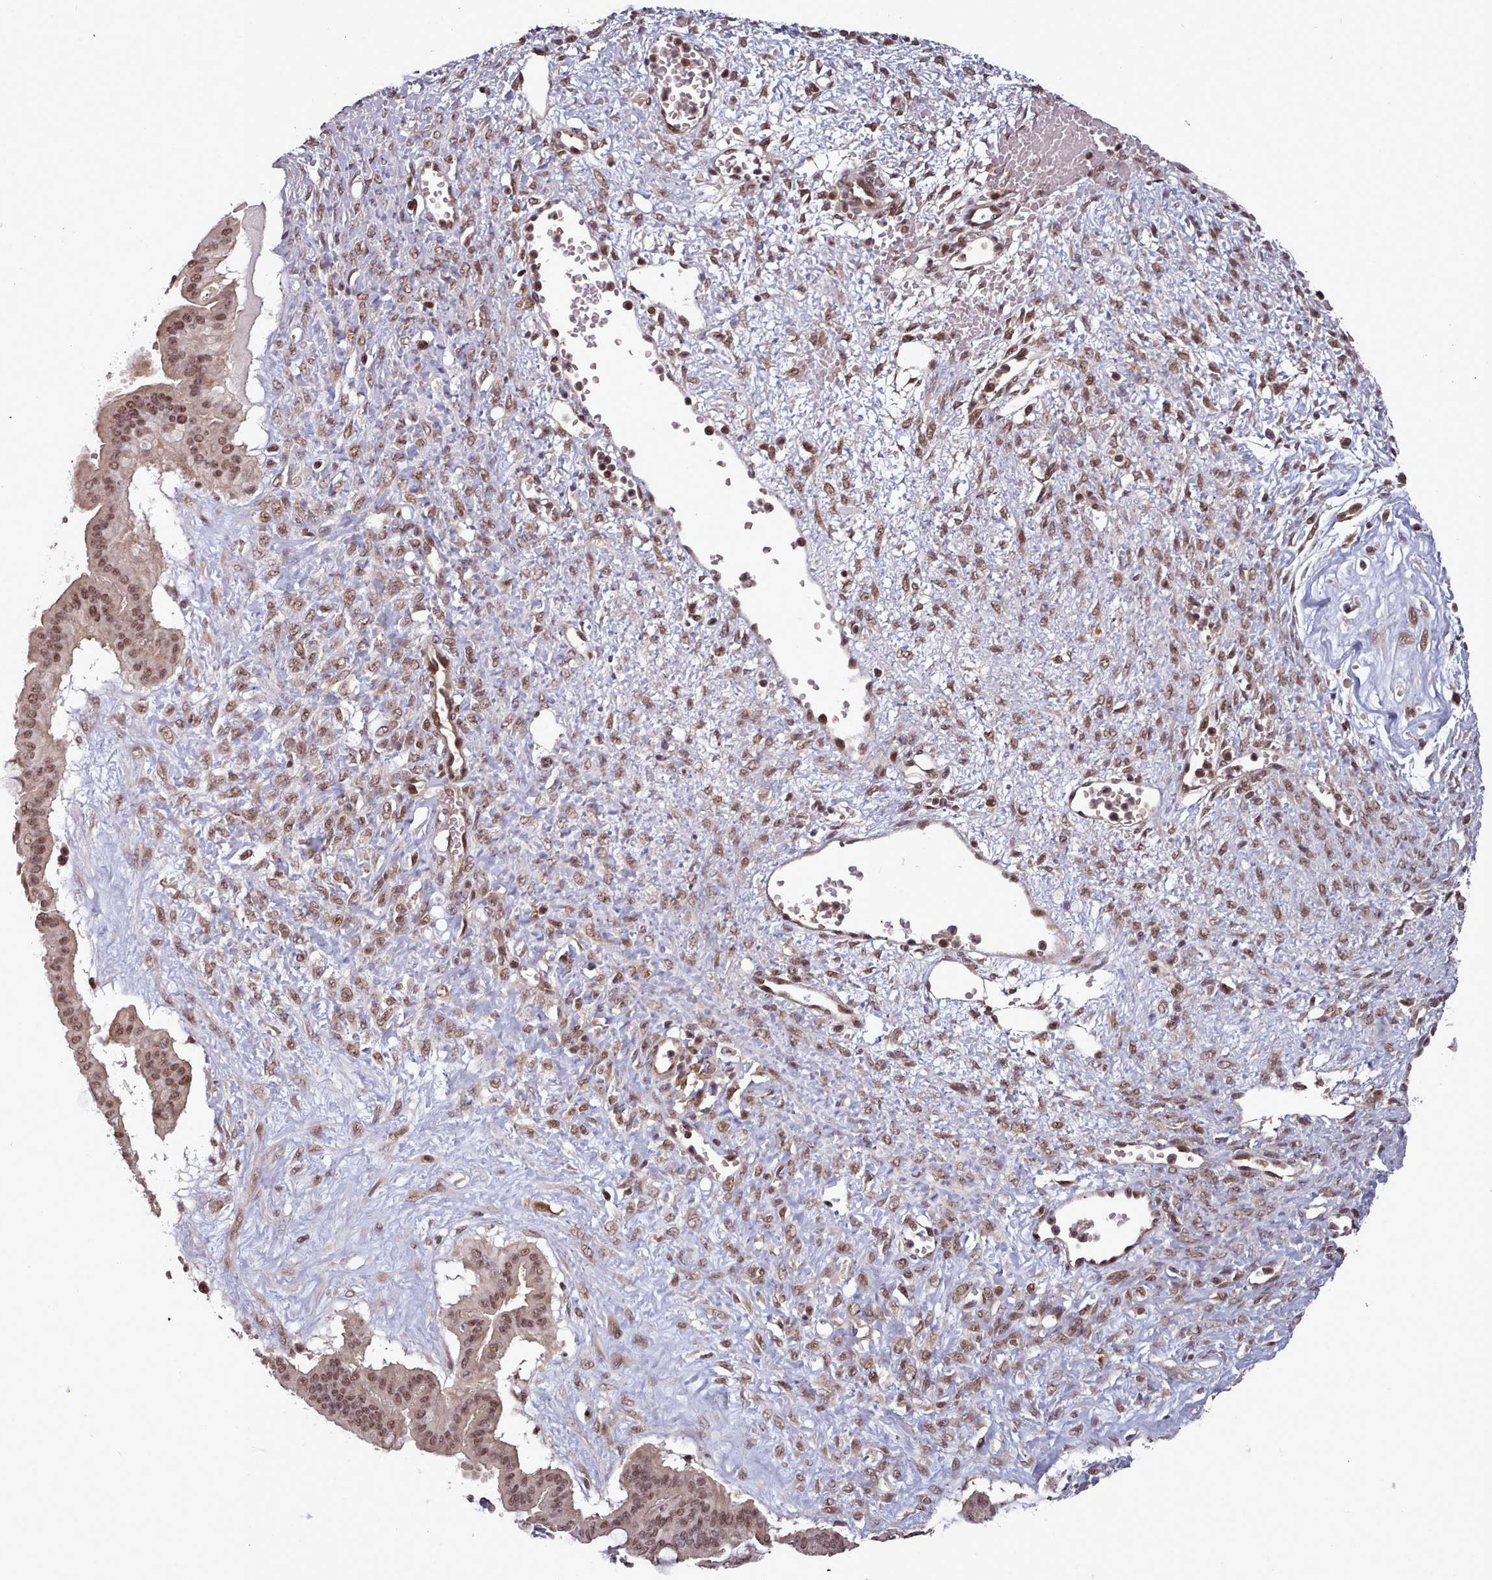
{"staining": {"intensity": "moderate", "quantity": ">75%", "location": "nuclear"}, "tissue": "ovarian cancer", "cell_type": "Tumor cells", "image_type": "cancer", "snomed": [{"axis": "morphology", "description": "Cystadenocarcinoma, mucinous, NOS"}, {"axis": "topography", "description": "Ovary"}], "caption": "This histopathology image exhibits ovarian cancer (mucinous cystadenocarcinoma) stained with immunohistochemistry to label a protein in brown. The nuclear of tumor cells show moderate positivity for the protein. Nuclei are counter-stained blue.", "gene": "DHX8", "patient": {"sex": "female", "age": 73}}